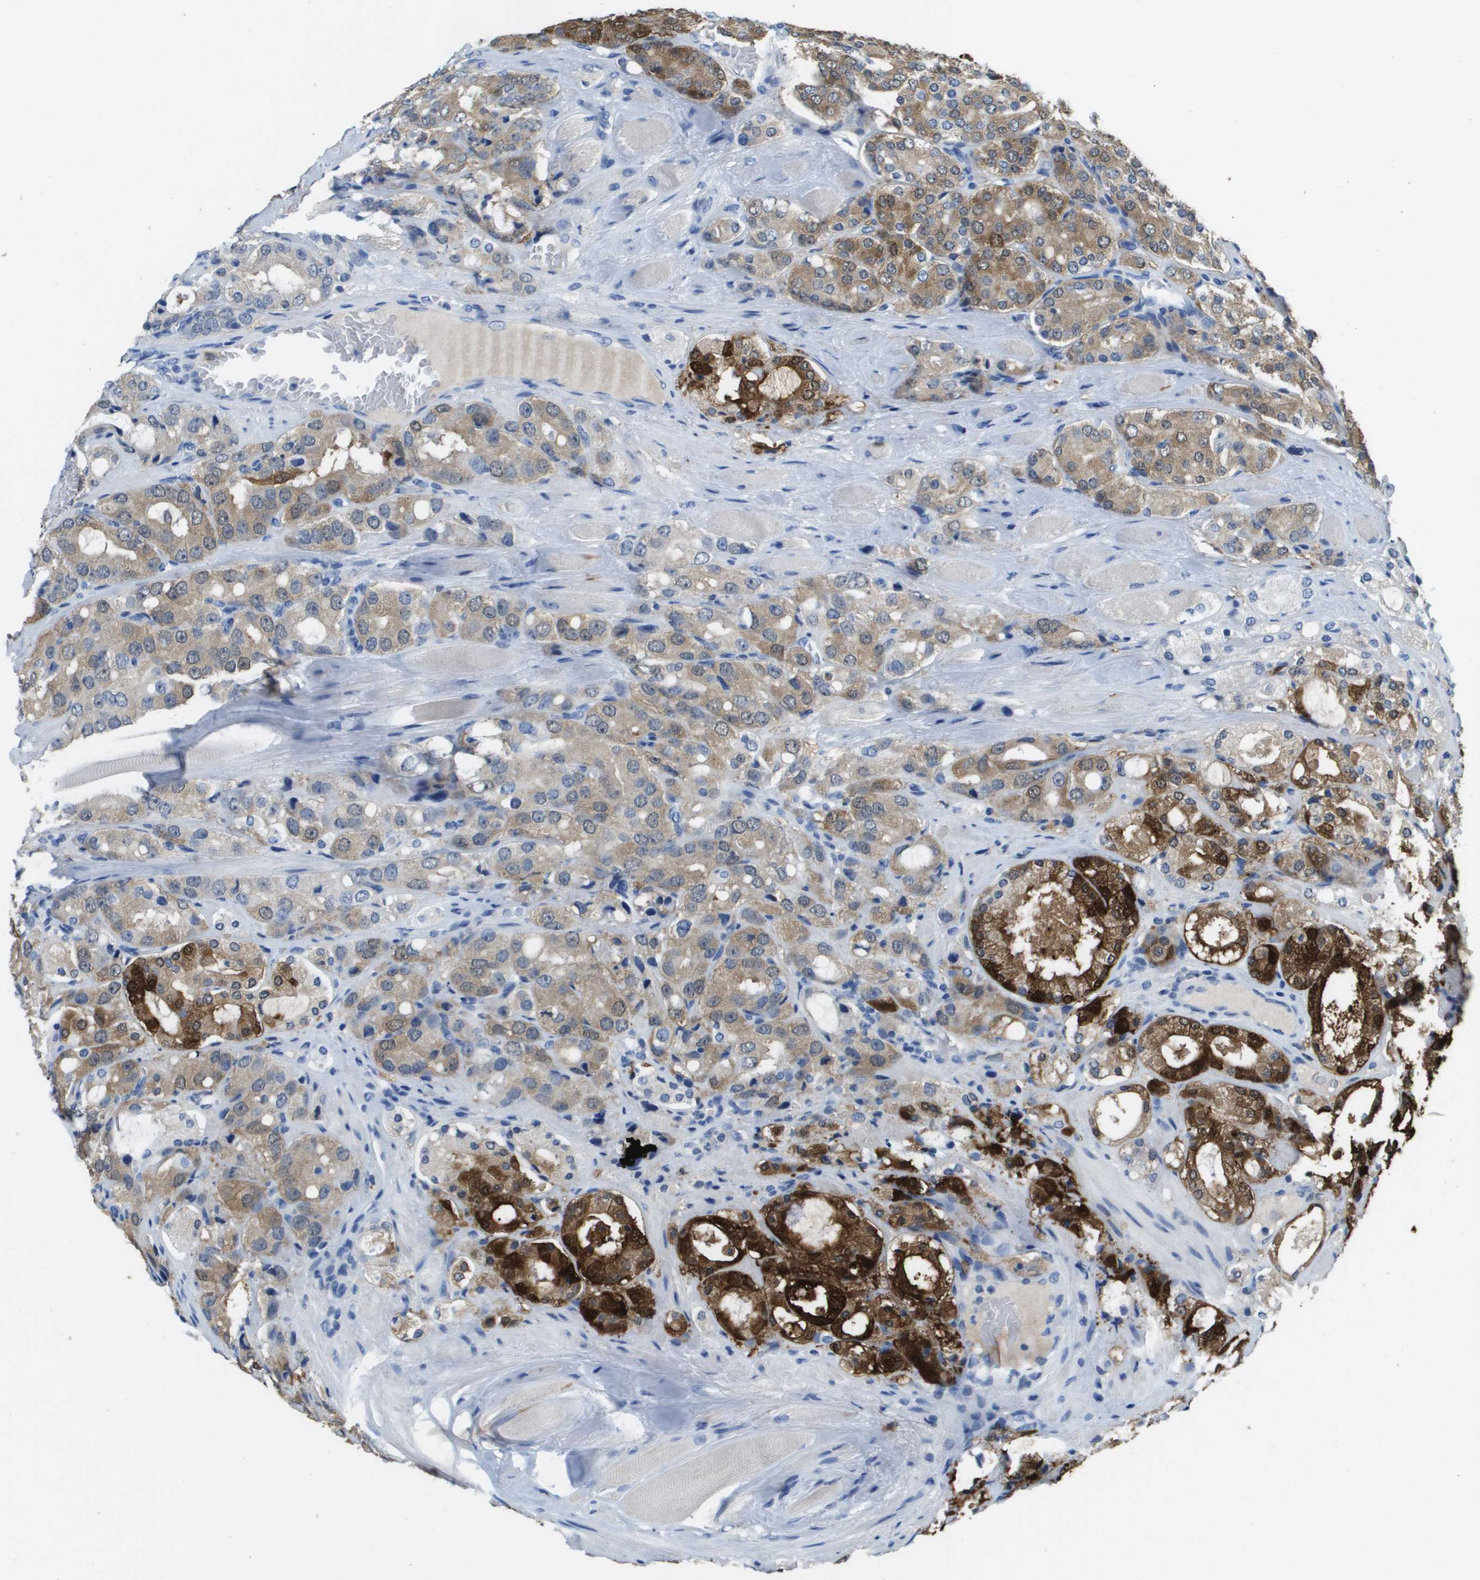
{"staining": {"intensity": "strong", "quantity": "25%-75%", "location": "cytoplasmic/membranous"}, "tissue": "prostate cancer", "cell_type": "Tumor cells", "image_type": "cancer", "snomed": [{"axis": "morphology", "description": "Adenocarcinoma, High grade"}, {"axis": "topography", "description": "Prostate"}], "caption": "Tumor cells show high levels of strong cytoplasmic/membranous expression in about 25%-75% of cells in high-grade adenocarcinoma (prostate).", "gene": "FABP5", "patient": {"sex": "male", "age": 65}}